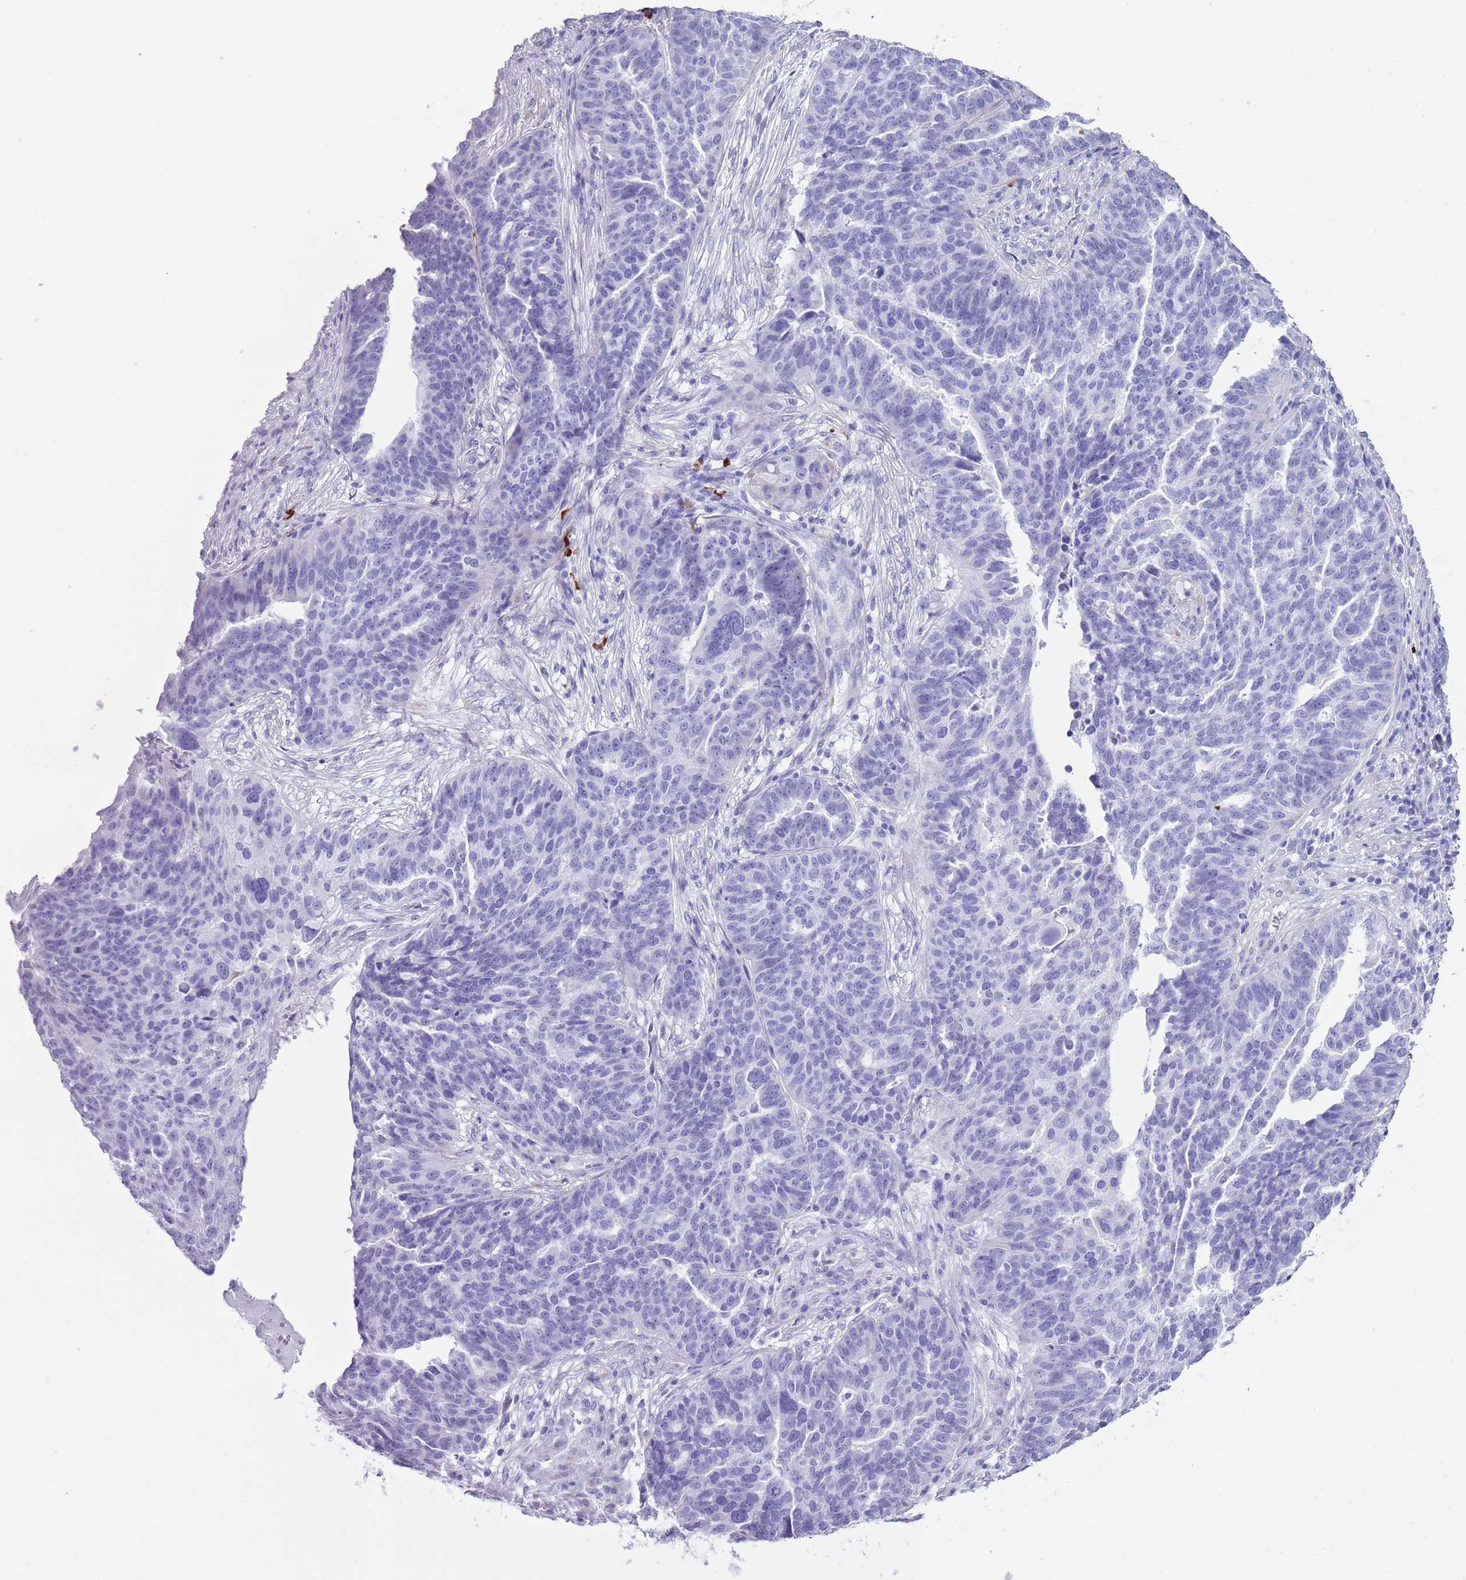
{"staining": {"intensity": "negative", "quantity": "none", "location": "none"}, "tissue": "ovarian cancer", "cell_type": "Tumor cells", "image_type": "cancer", "snomed": [{"axis": "morphology", "description": "Cystadenocarcinoma, serous, NOS"}, {"axis": "topography", "description": "Ovary"}], "caption": "Serous cystadenocarcinoma (ovarian) stained for a protein using immunohistochemistry (IHC) displays no staining tumor cells.", "gene": "LY6G5B", "patient": {"sex": "female", "age": 59}}